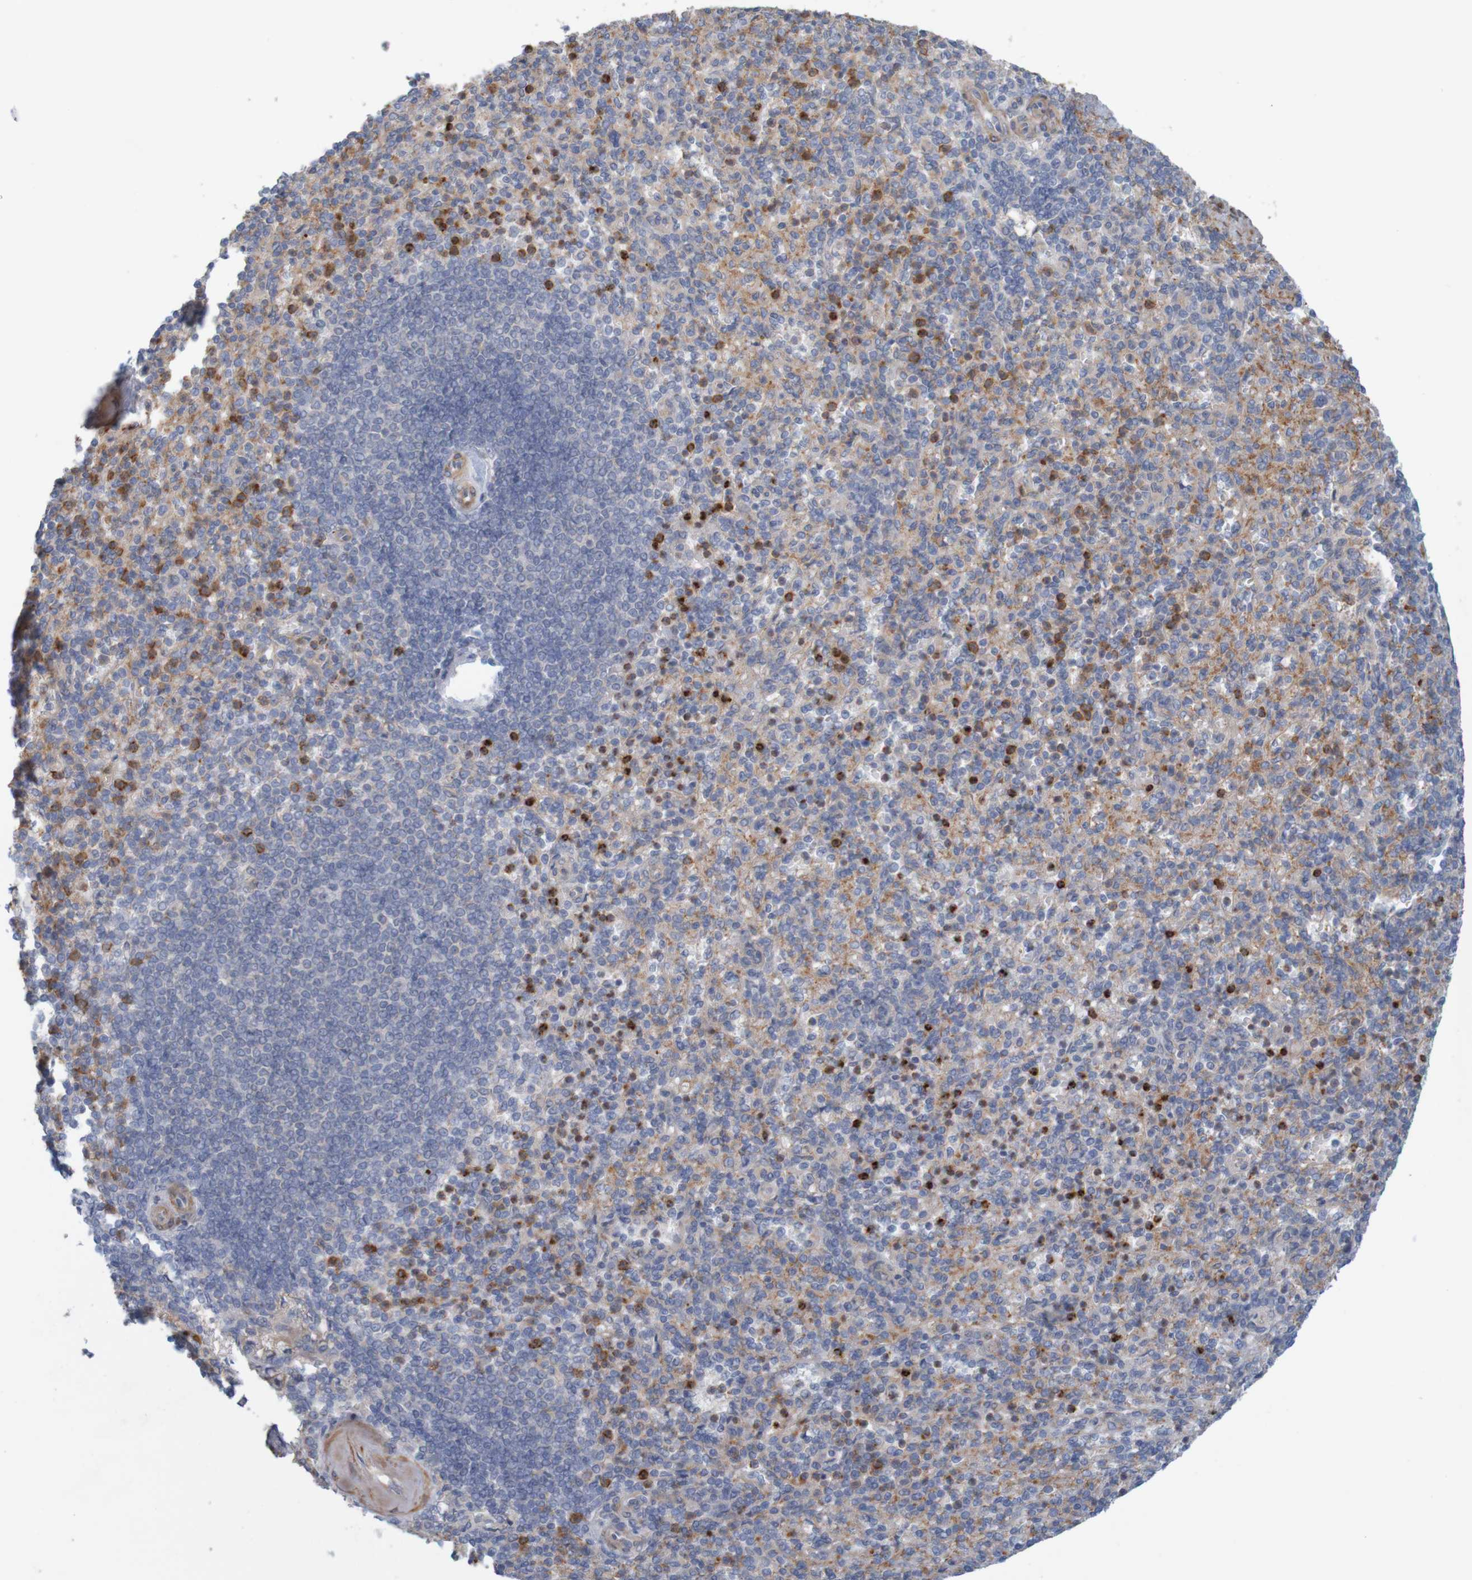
{"staining": {"intensity": "strong", "quantity": "25%-75%", "location": "cytoplasmic/membranous"}, "tissue": "spleen", "cell_type": "Cells in red pulp", "image_type": "normal", "snomed": [{"axis": "morphology", "description": "Normal tissue, NOS"}, {"axis": "topography", "description": "Spleen"}], "caption": "DAB immunohistochemical staining of benign spleen displays strong cytoplasmic/membranous protein staining in approximately 25%-75% of cells in red pulp. The staining was performed using DAB, with brown indicating positive protein expression. Nuclei are stained blue with hematoxylin.", "gene": "KRT23", "patient": {"sex": "female", "age": 74}}